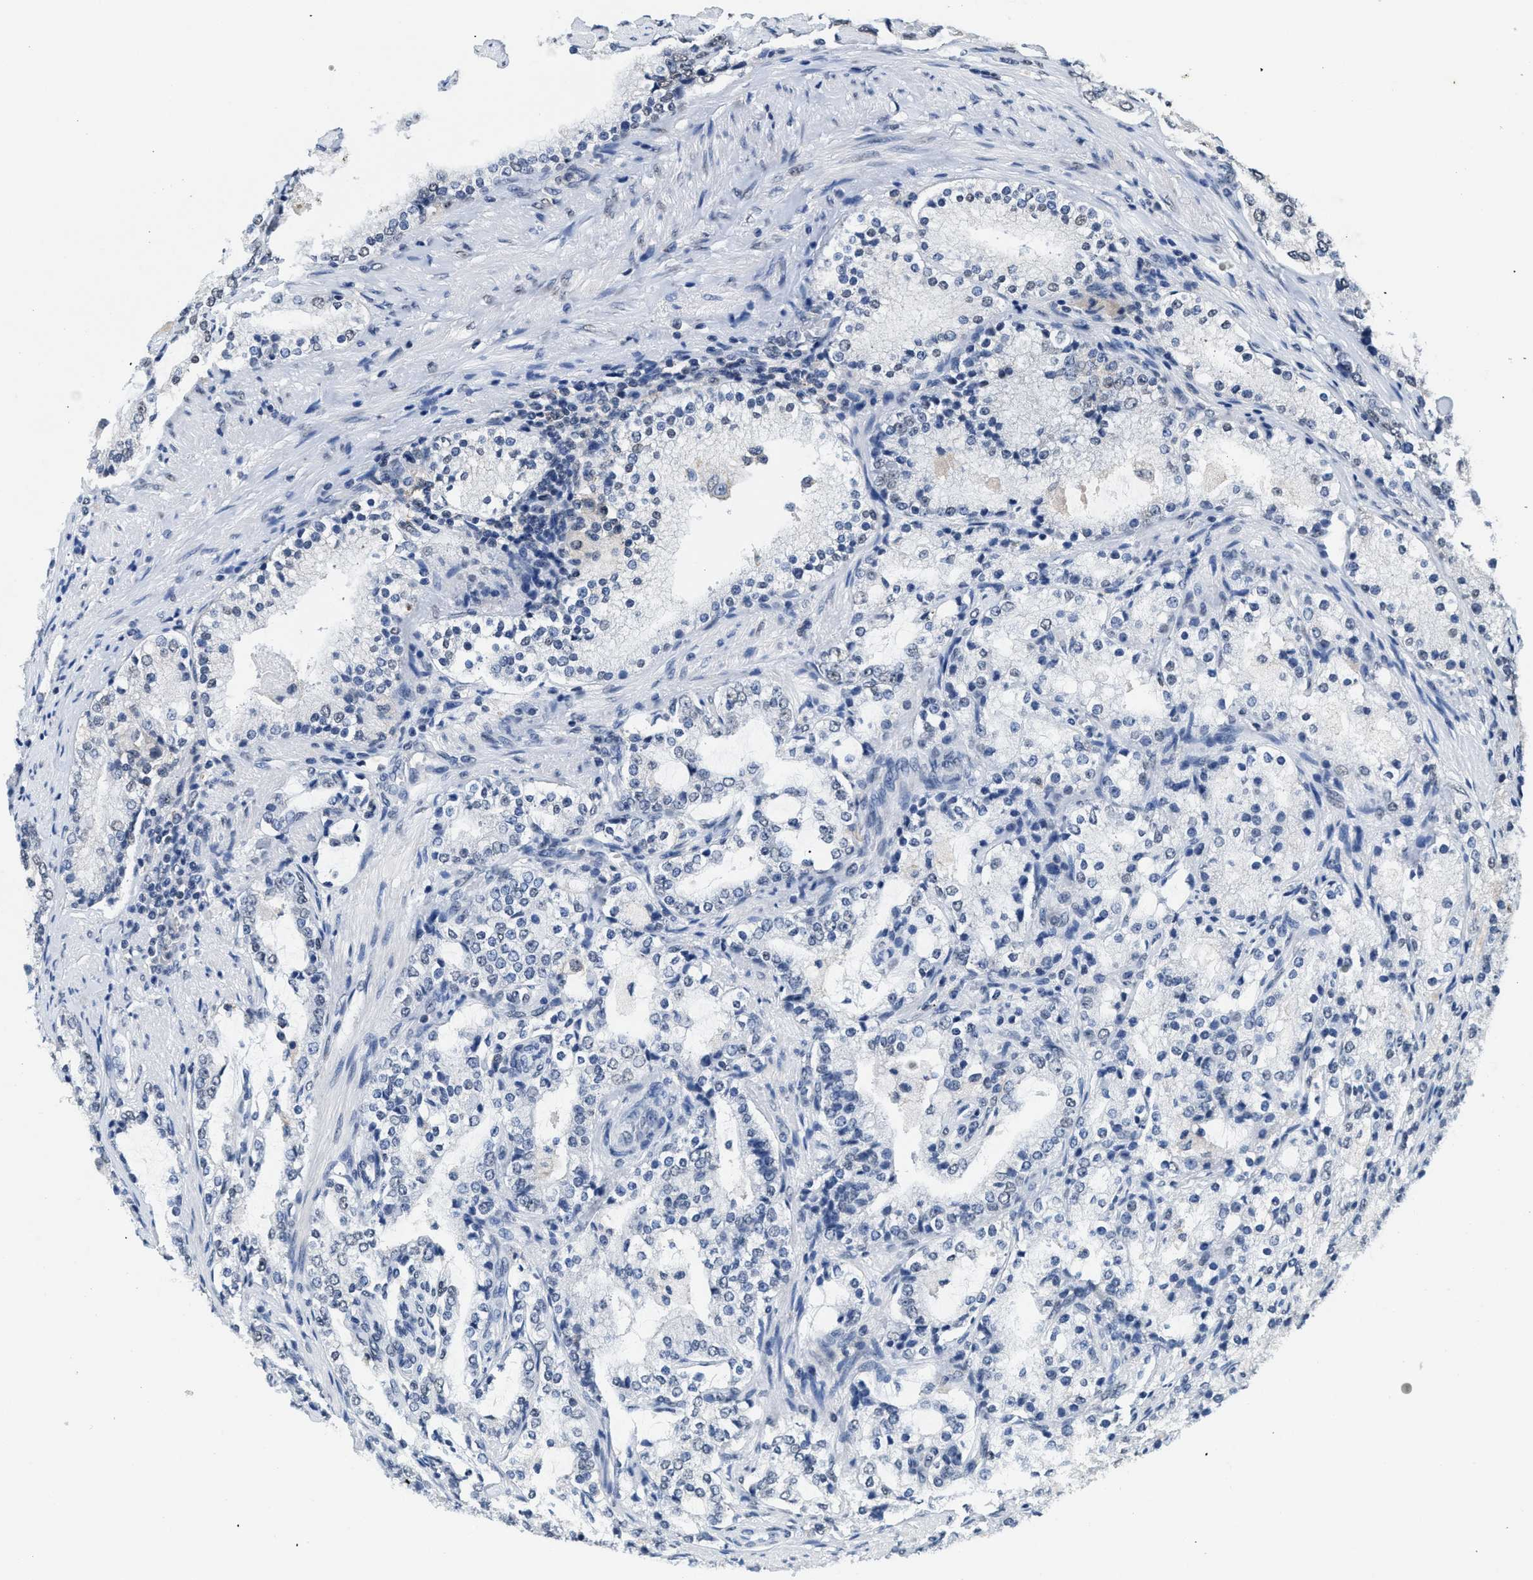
{"staining": {"intensity": "negative", "quantity": "none", "location": "none"}, "tissue": "prostate cancer", "cell_type": "Tumor cells", "image_type": "cancer", "snomed": [{"axis": "morphology", "description": "Adenocarcinoma, High grade"}, {"axis": "topography", "description": "Prostate"}], "caption": "Tumor cells are negative for protein expression in human prostate adenocarcinoma (high-grade).", "gene": "SUPT16H", "patient": {"sex": "male", "age": 63}}